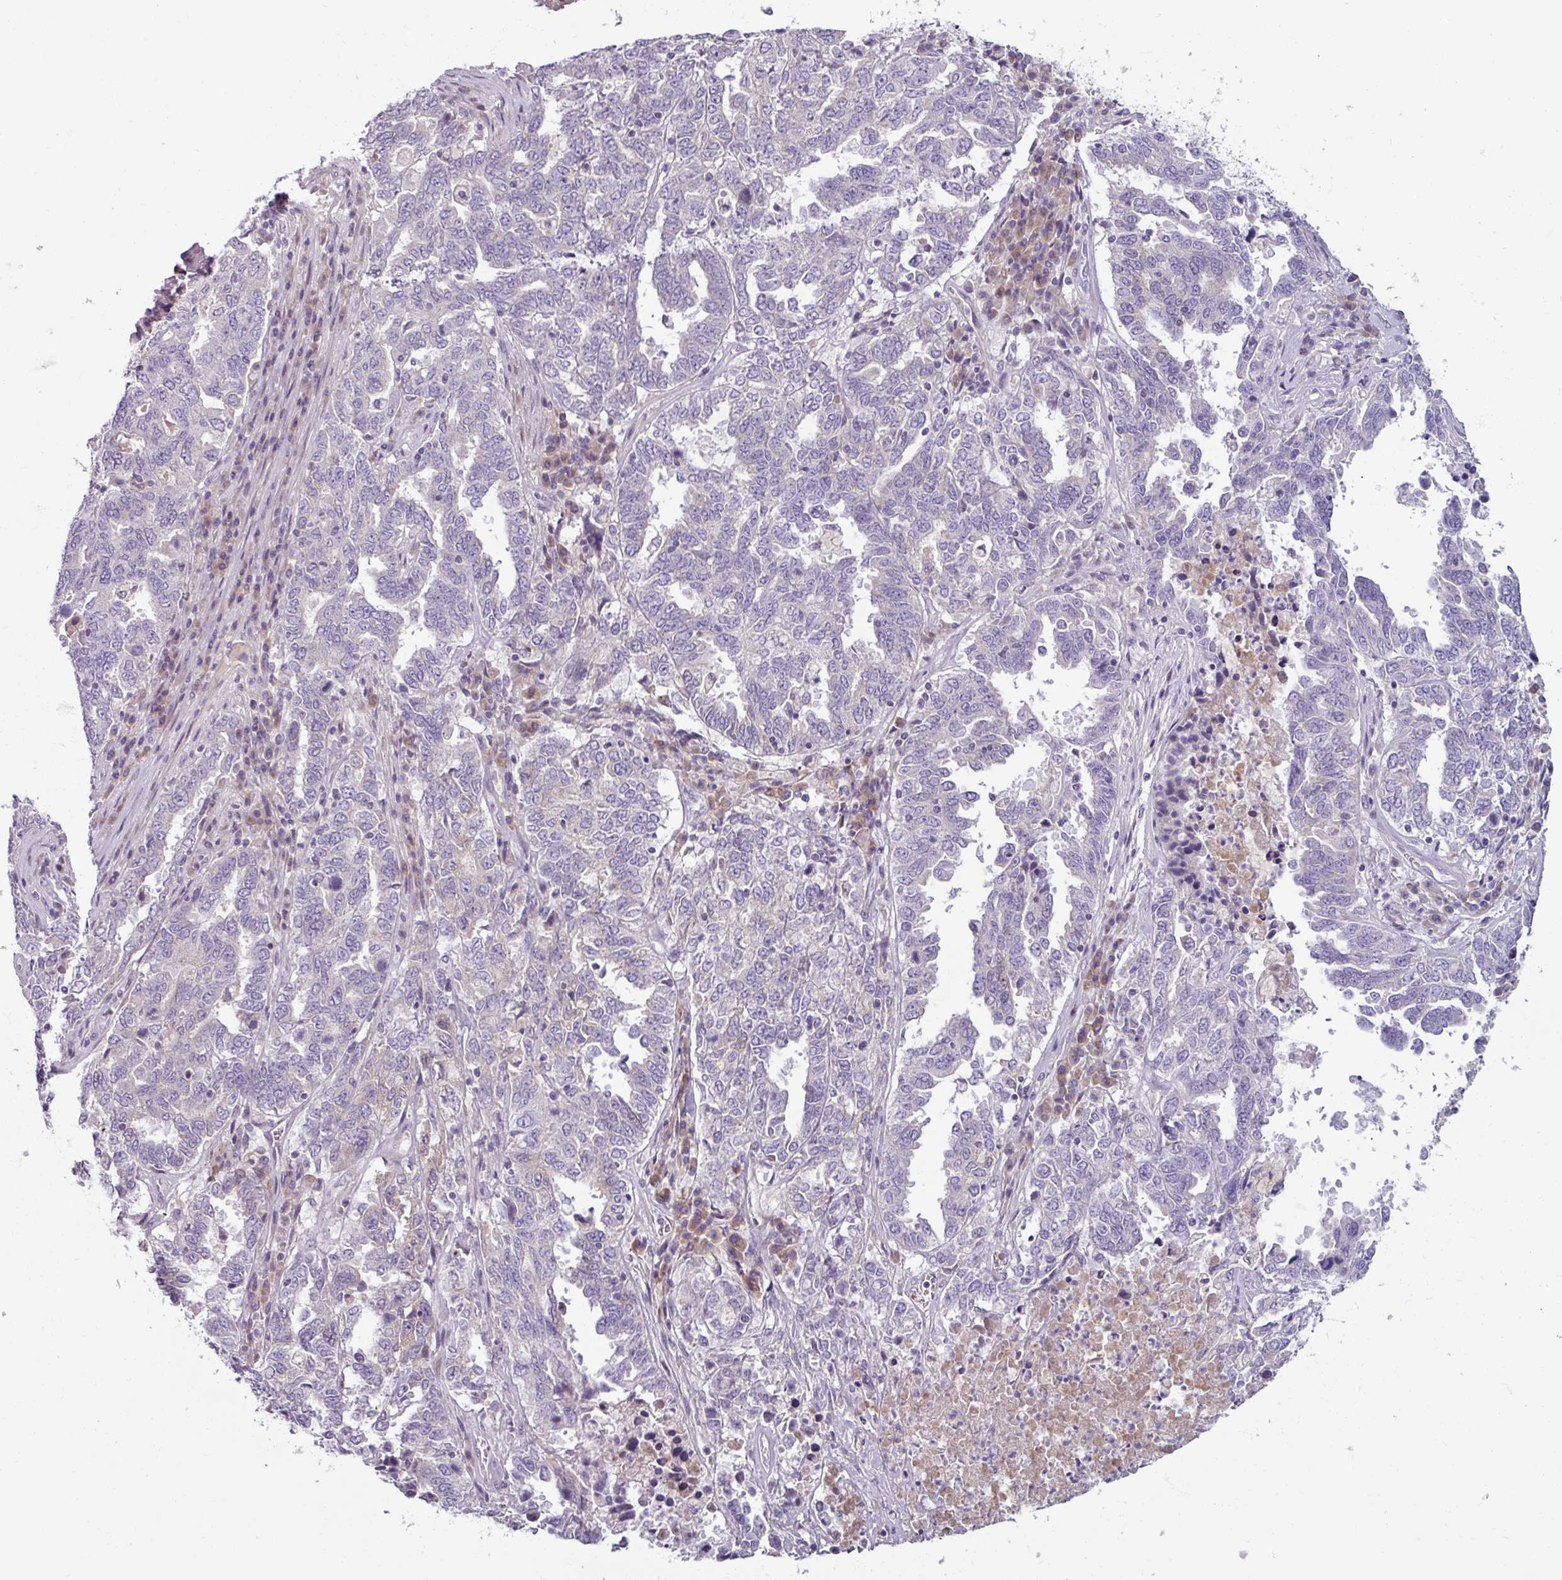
{"staining": {"intensity": "negative", "quantity": "none", "location": "none"}, "tissue": "ovarian cancer", "cell_type": "Tumor cells", "image_type": "cancer", "snomed": [{"axis": "morphology", "description": "Carcinoma, endometroid"}, {"axis": "topography", "description": "Ovary"}], "caption": "The histopathology image reveals no staining of tumor cells in ovarian cancer. (DAB (3,3'-diaminobenzidine) IHC, high magnification).", "gene": "SMIM11", "patient": {"sex": "female", "age": 62}}